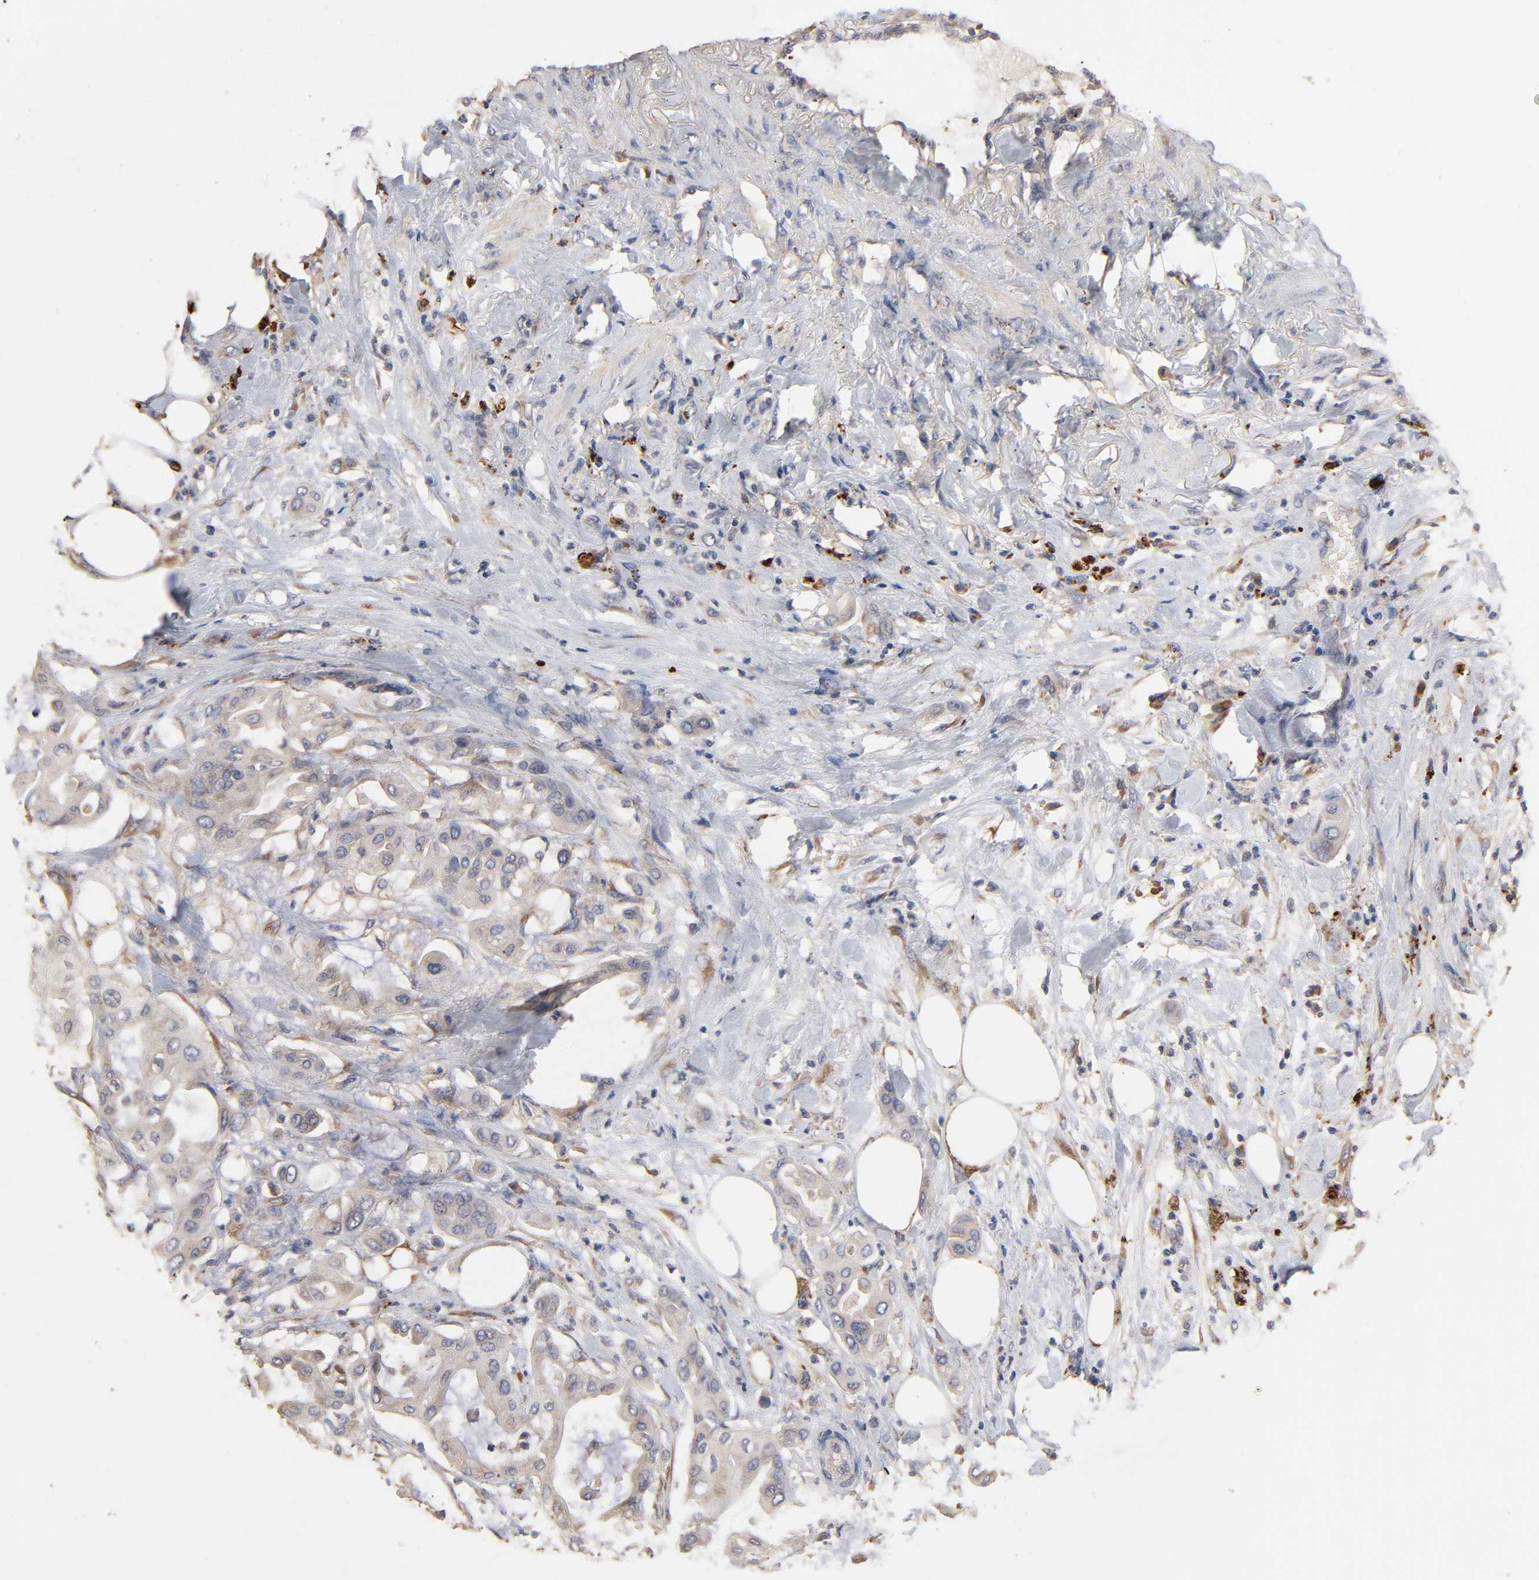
{"staining": {"intensity": "weak", "quantity": "<25%", "location": "cytoplasmic/membranous"}, "tissue": "pancreatic cancer", "cell_type": "Tumor cells", "image_type": "cancer", "snomed": [{"axis": "morphology", "description": "Adenocarcinoma, NOS"}, {"axis": "morphology", "description": "Adenocarcinoma, metastatic, NOS"}, {"axis": "topography", "description": "Lymph node"}, {"axis": "topography", "description": "Pancreas"}, {"axis": "topography", "description": "Duodenum"}], "caption": "This is an IHC micrograph of human pancreatic cancer (metastatic adenocarcinoma). There is no expression in tumor cells.", "gene": "EIF4G2", "patient": {"sex": "female", "age": 64}}